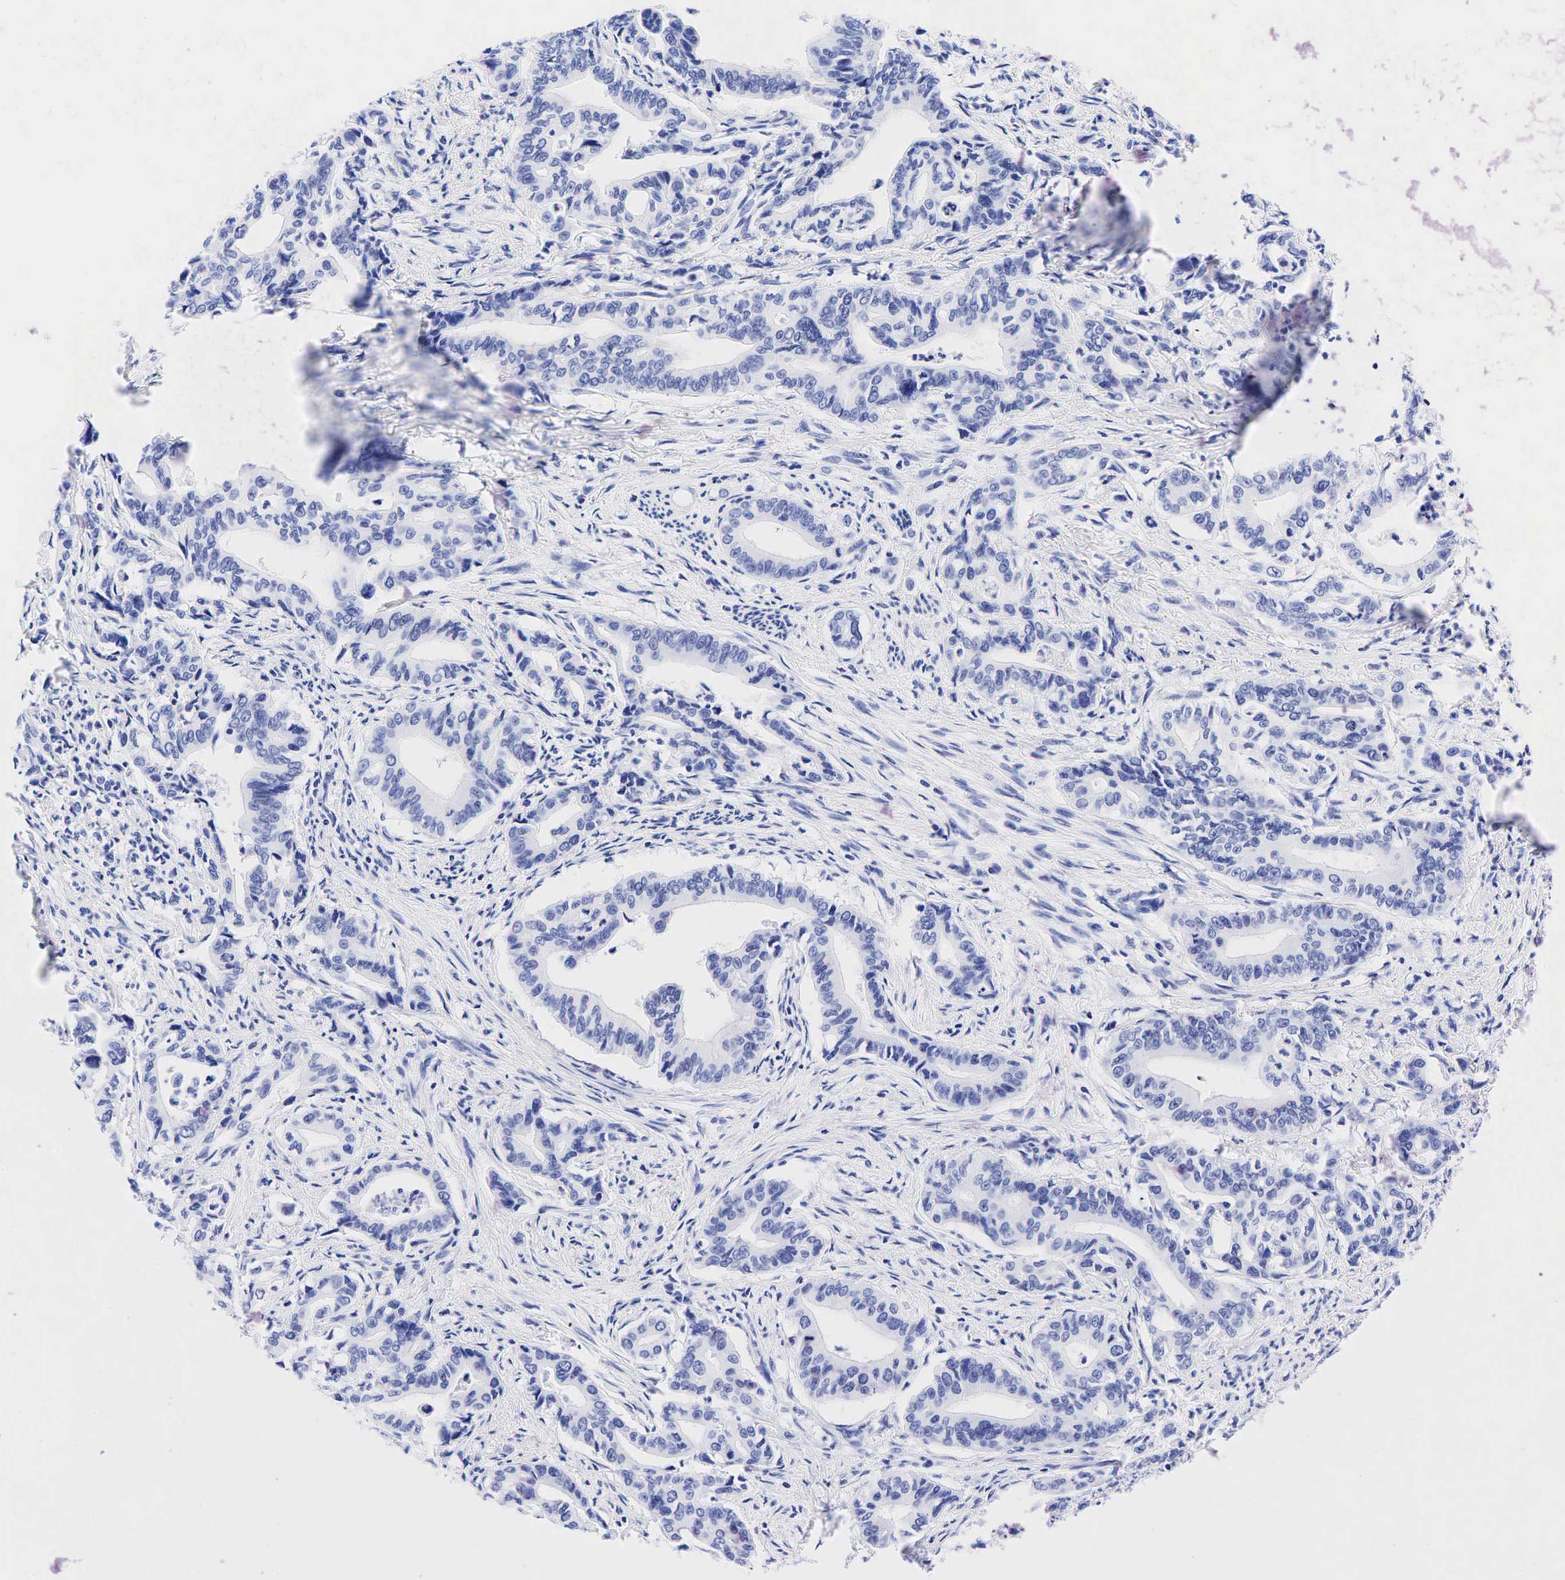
{"staining": {"intensity": "negative", "quantity": "none", "location": "none"}, "tissue": "stomach cancer", "cell_type": "Tumor cells", "image_type": "cancer", "snomed": [{"axis": "morphology", "description": "Adenocarcinoma, NOS"}, {"axis": "topography", "description": "Stomach"}], "caption": "DAB immunohistochemical staining of human stomach cancer demonstrates no significant positivity in tumor cells.", "gene": "ESR1", "patient": {"sex": "female", "age": 76}}